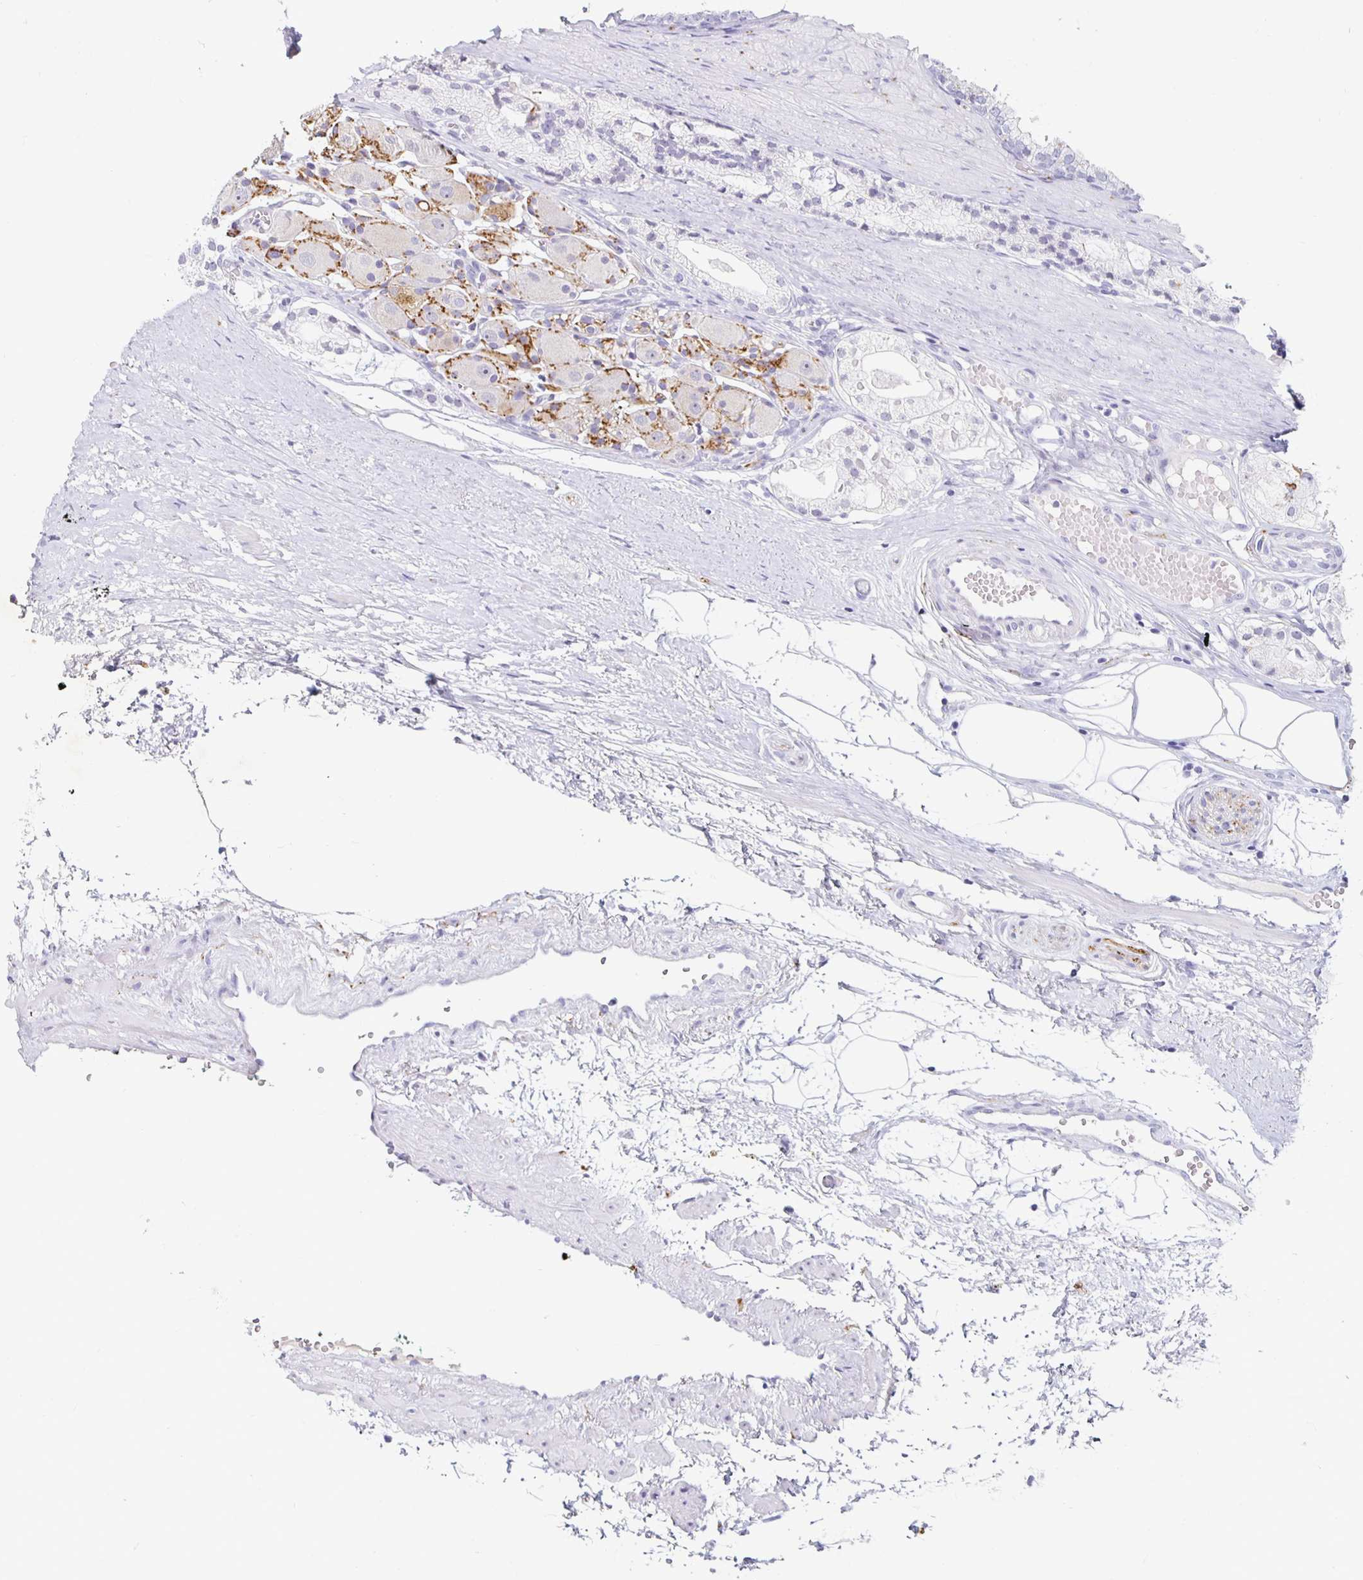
{"staining": {"intensity": "negative", "quantity": "none", "location": "none"}, "tissue": "prostate cancer", "cell_type": "Tumor cells", "image_type": "cancer", "snomed": [{"axis": "morphology", "description": "Adenocarcinoma, High grade"}, {"axis": "topography", "description": "Prostate"}], "caption": "Immunohistochemistry image of prostate cancer (adenocarcinoma (high-grade)) stained for a protein (brown), which exhibits no expression in tumor cells.", "gene": "KCNQ2", "patient": {"sex": "male", "age": 71}}